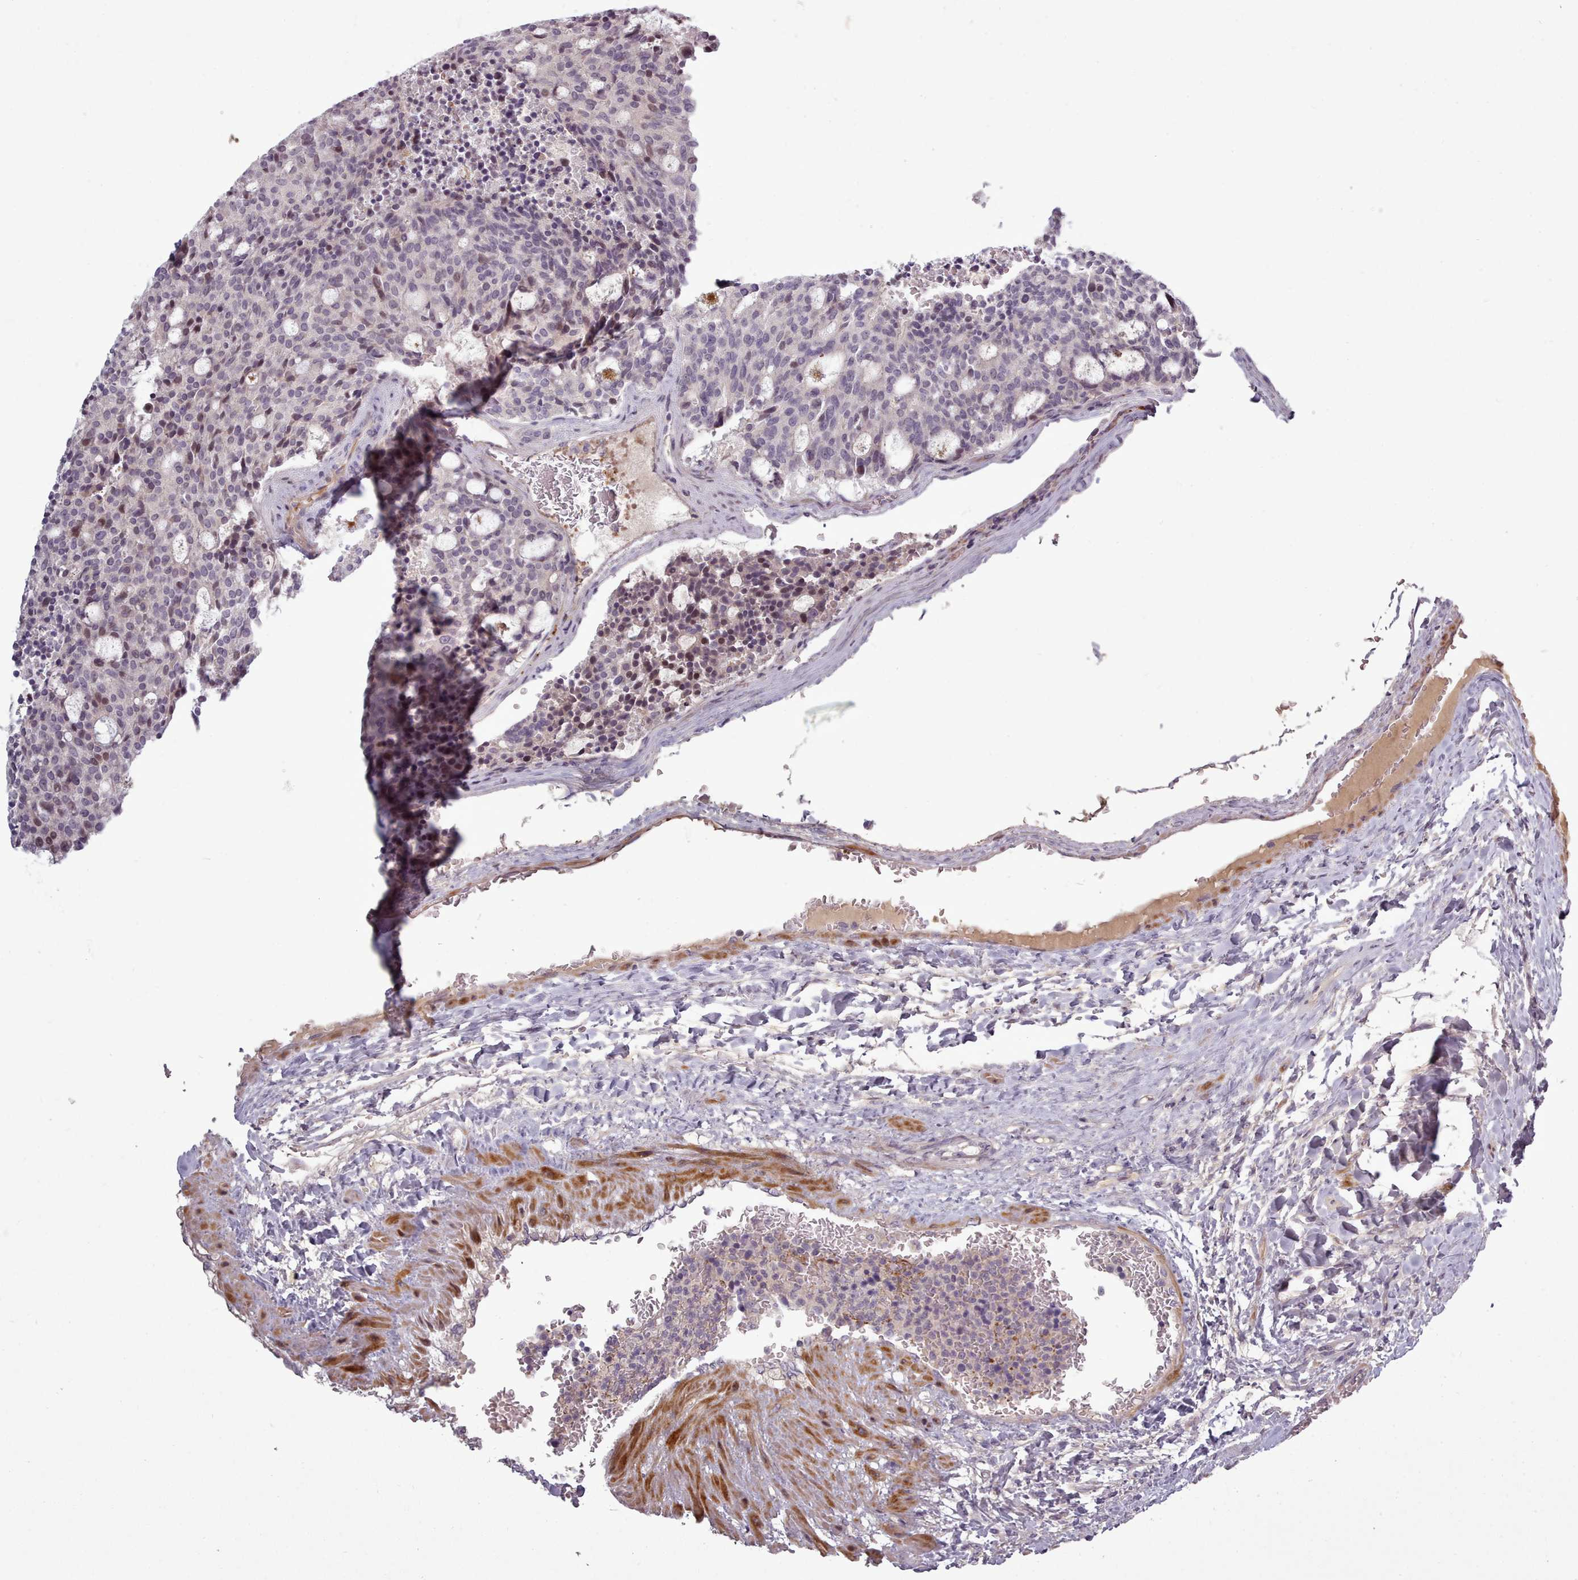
{"staining": {"intensity": "weak", "quantity": "<25%", "location": "nuclear"}, "tissue": "carcinoid", "cell_type": "Tumor cells", "image_type": "cancer", "snomed": [{"axis": "morphology", "description": "Carcinoid, malignant, NOS"}, {"axis": "topography", "description": "Pancreas"}], "caption": "There is no significant positivity in tumor cells of carcinoid (malignant).", "gene": "LEFTY2", "patient": {"sex": "female", "age": 54}}